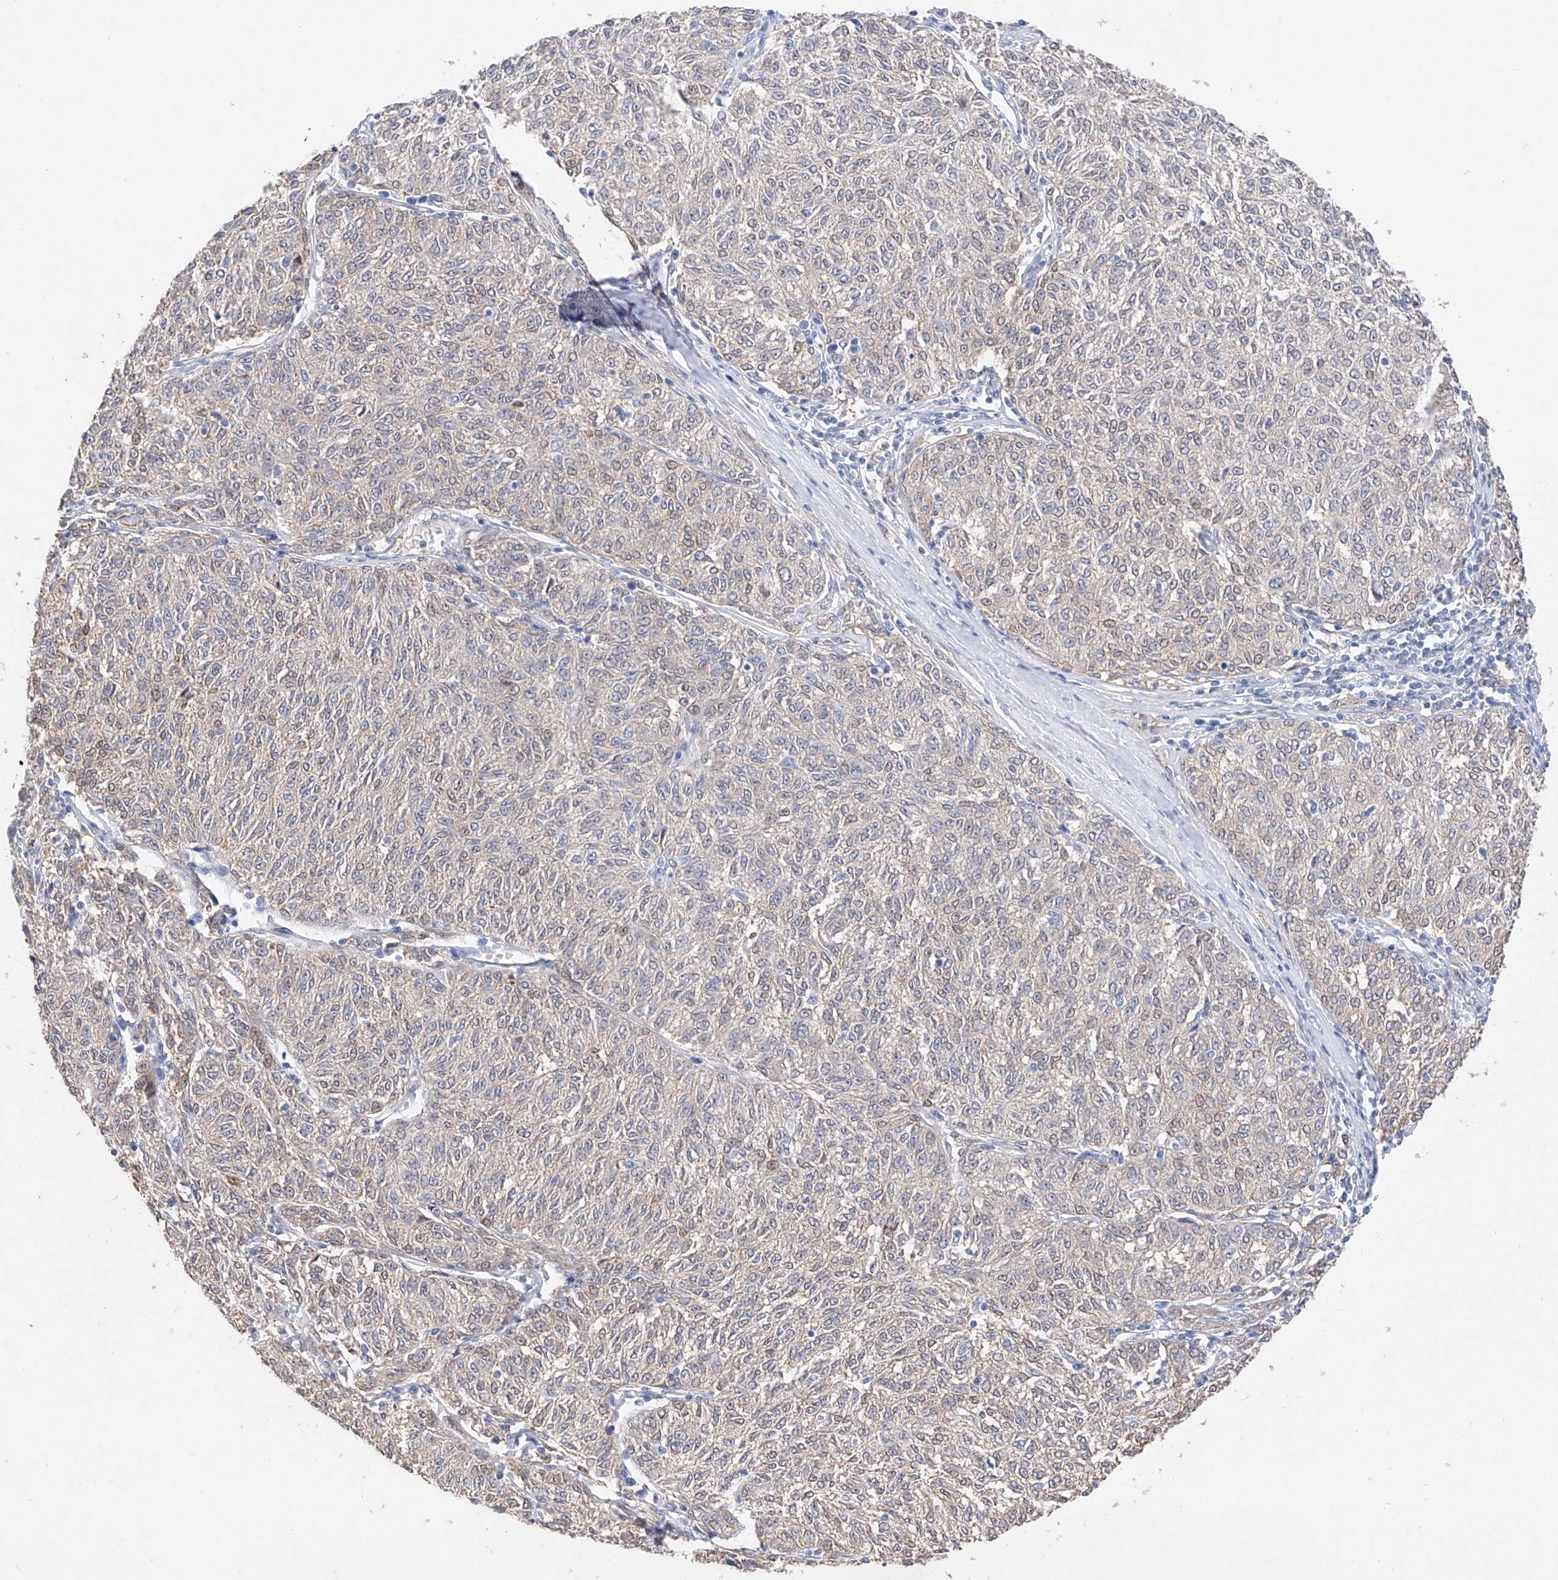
{"staining": {"intensity": "weak", "quantity": "<25%", "location": "cytoplasmic/membranous"}, "tissue": "melanoma", "cell_type": "Tumor cells", "image_type": "cancer", "snomed": [{"axis": "morphology", "description": "Malignant melanoma, NOS"}, {"axis": "topography", "description": "Skin"}], "caption": "Protein analysis of melanoma reveals no significant positivity in tumor cells. Brightfield microscopy of immunohistochemistry stained with DAB (brown) and hematoxylin (blue), captured at high magnification.", "gene": "FUCA2", "patient": {"sex": "female", "age": 72}}